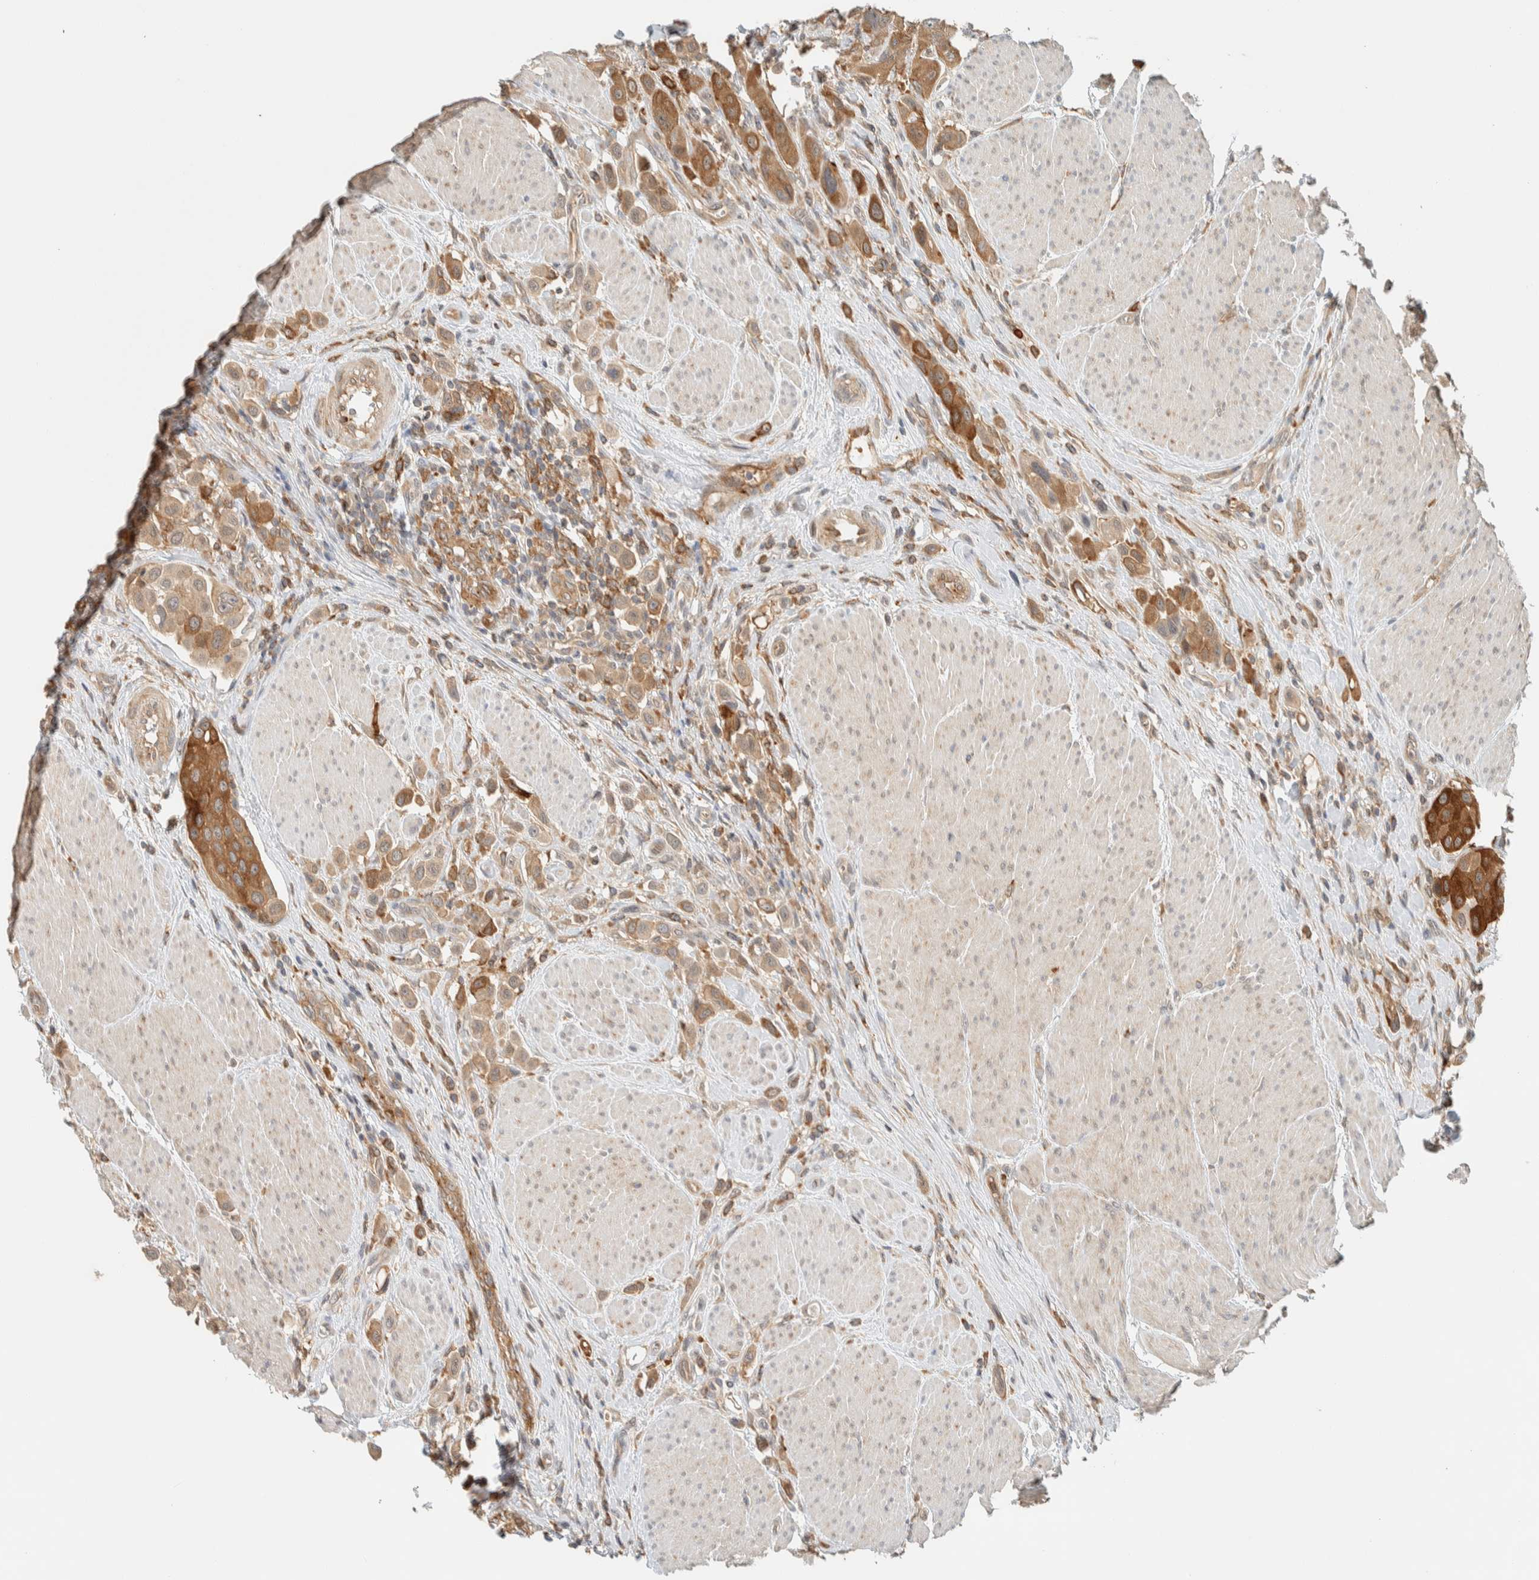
{"staining": {"intensity": "moderate", "quantity": ">75%", "location": "cytoplasmic/membranous"}, "tissue": "urothelial cancer", "cell_type": "Tumor cells", "image_type": "cancer", "snomed": [{"axis": "morphology", "description": "Urothelial carcinoma, High grade"}, {"axis": "topography", "description": "Urinary bladder"}], "caption": "About >75% of tumor cells in urothelial cancer demonstrate moderate cytoplasmic/membranous protein staining as visualized by brown immunohistochemical staining.", "gene": "RAB11FIP1", "patient": {"sex": "male", "age": 50}}